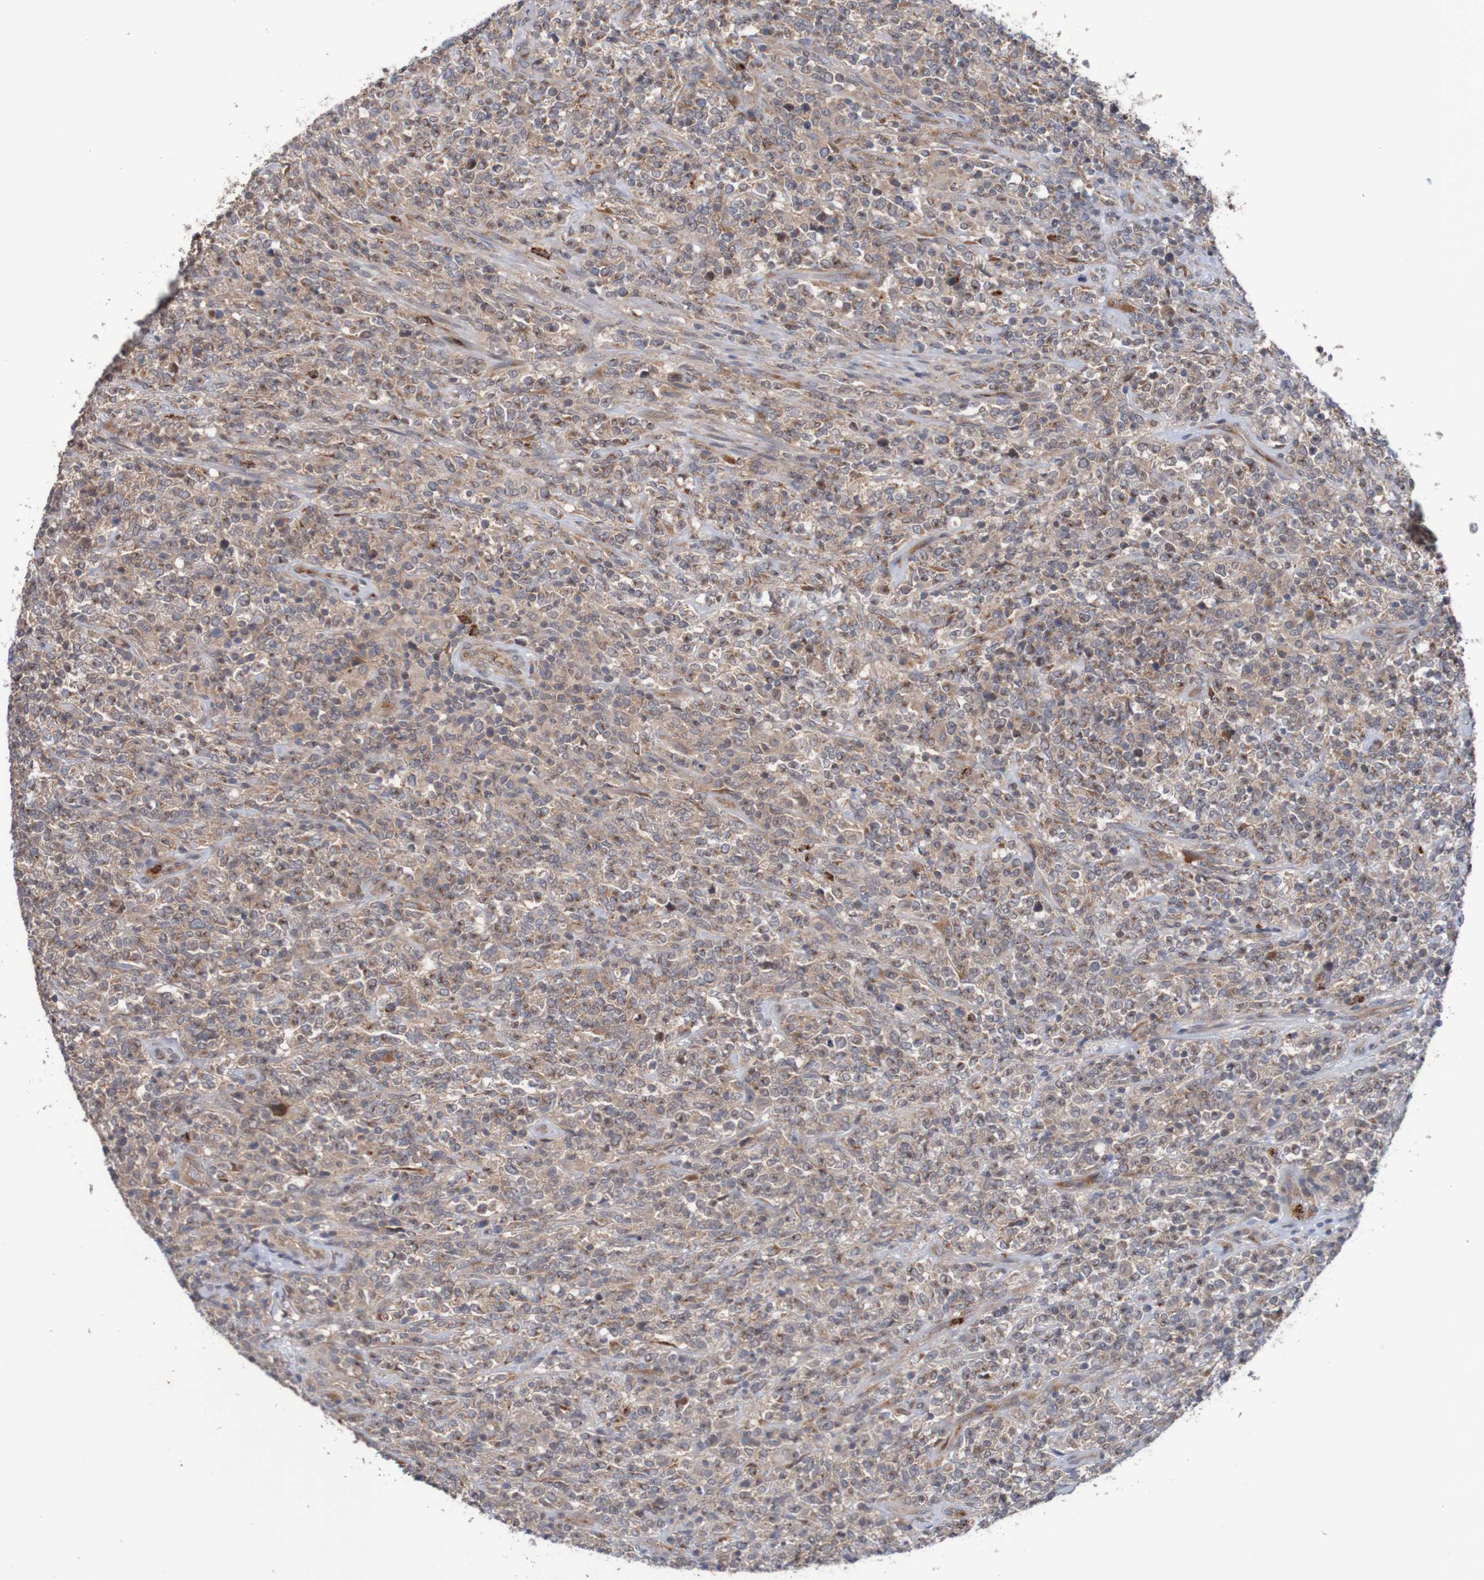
{"staining": {"intensity": "weak", "quantity": ">75%", "location": "cytoplasmic/membranous"}, "tissue": "lymphoma", "cell_type": "Tumor cells", "image_type": "cancer", "snomed": [{"axis": "morphology", "description": "Malignant lymphoma, non-Hodgkin's type, High grade"}, {"axis": "topography", "description": "Soft tissue"}], "caption": "Immunohistochemical staining of human malignant lymphoma, non-Hodgkin's type (high-grade) demonstrates low levels of weak cytoplasmic/membranous staining in approximately >75% of tumor cells. Nuclei are stained in blue.", "gene": "ST8SIA6", "patient": {"sex": "male", "age": 18}}